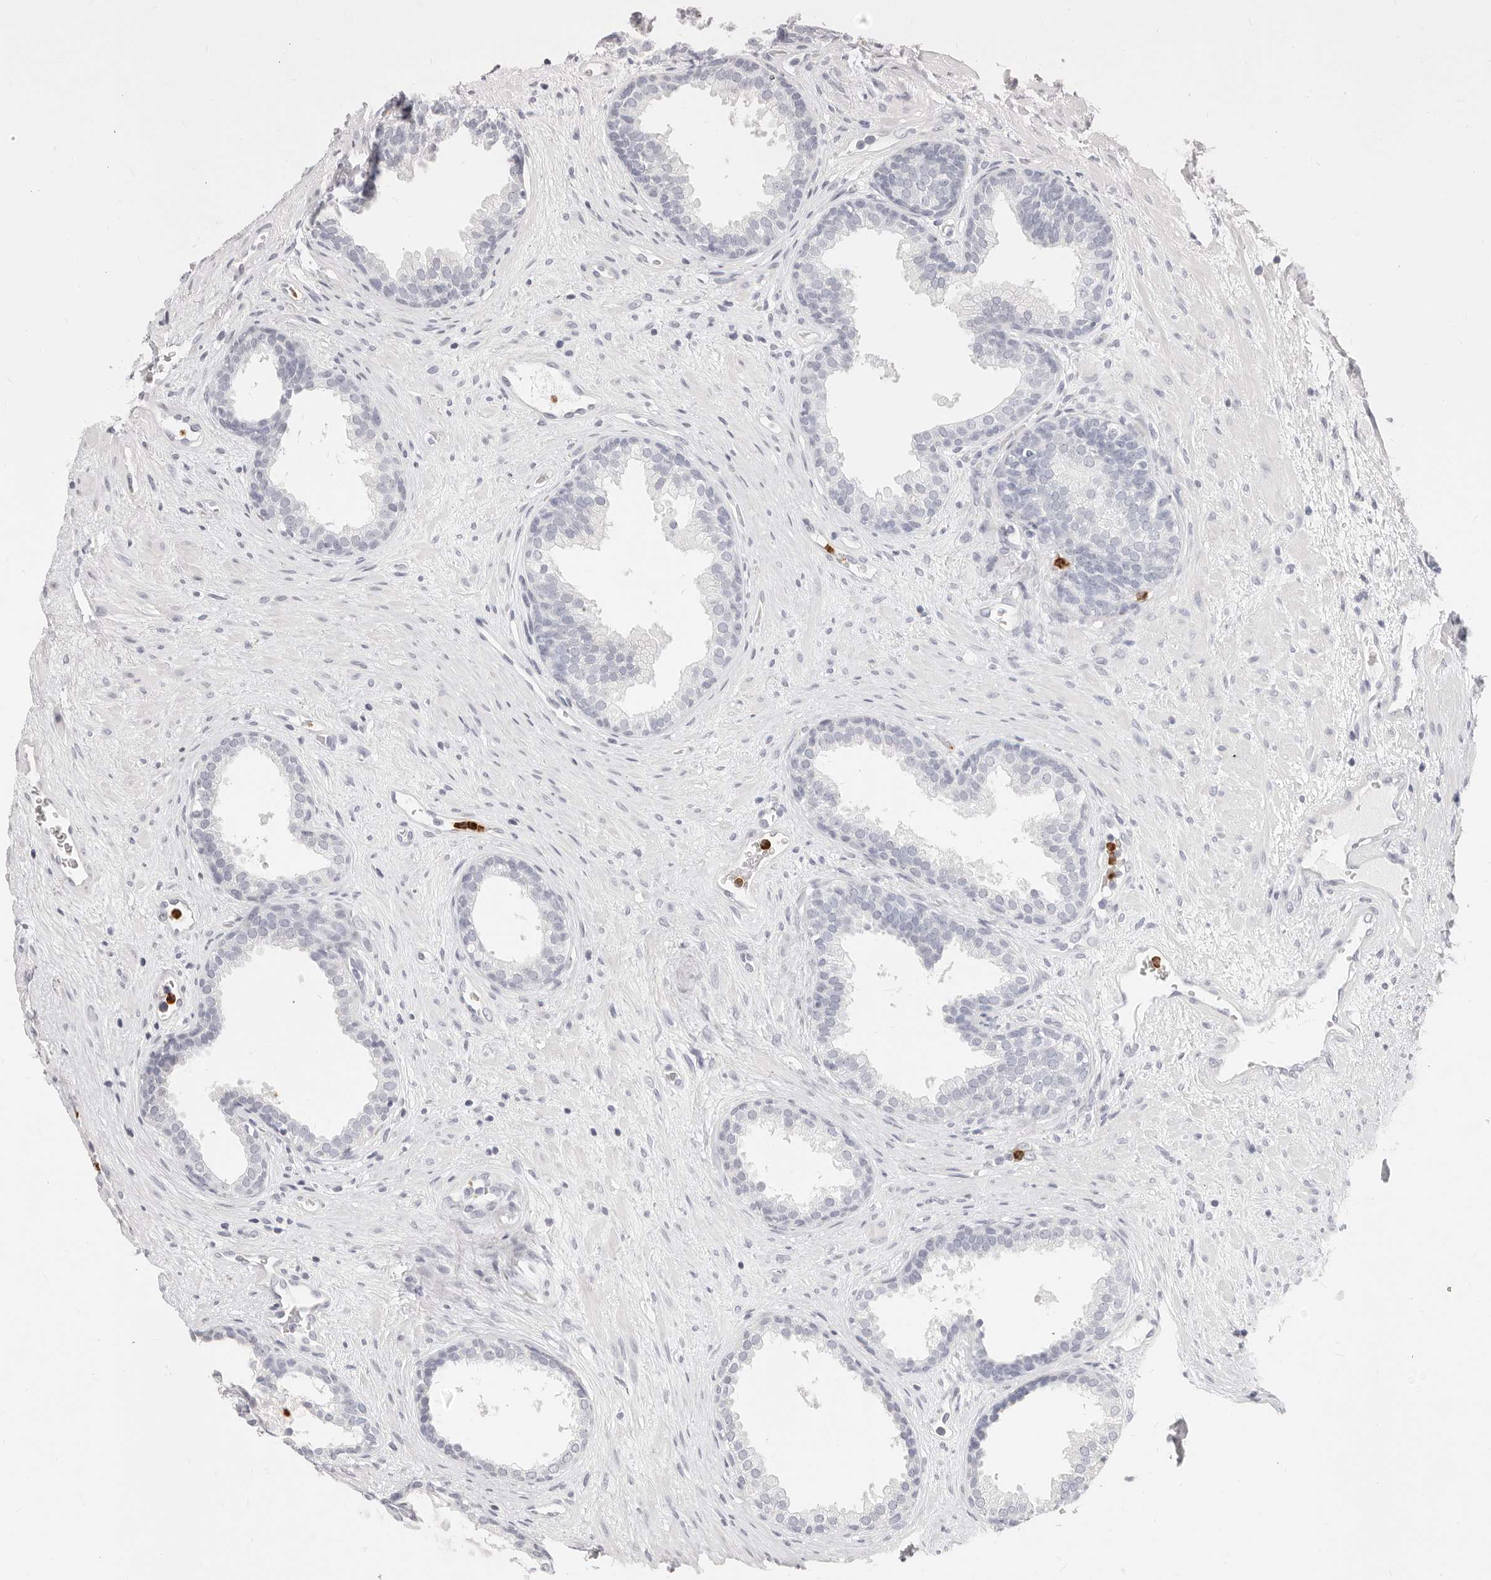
{"staining": {"intensity": "negative", "quantity": "none", "location": "none"}, "tissue": "prostate", "cell_type": "Glandular cells", "image_type": "normal", "snomed": [{"axis": "morphology", "description": "Normal tissue, NOS"}, {"axis": "topography", "description": "Prostate"}], "caption": "Prostate stained for a protein using immunohistochemistry reveals no positivity glandular cells.", "gene": "CAMP", "patient": {"sex": "male", "age": 76}}